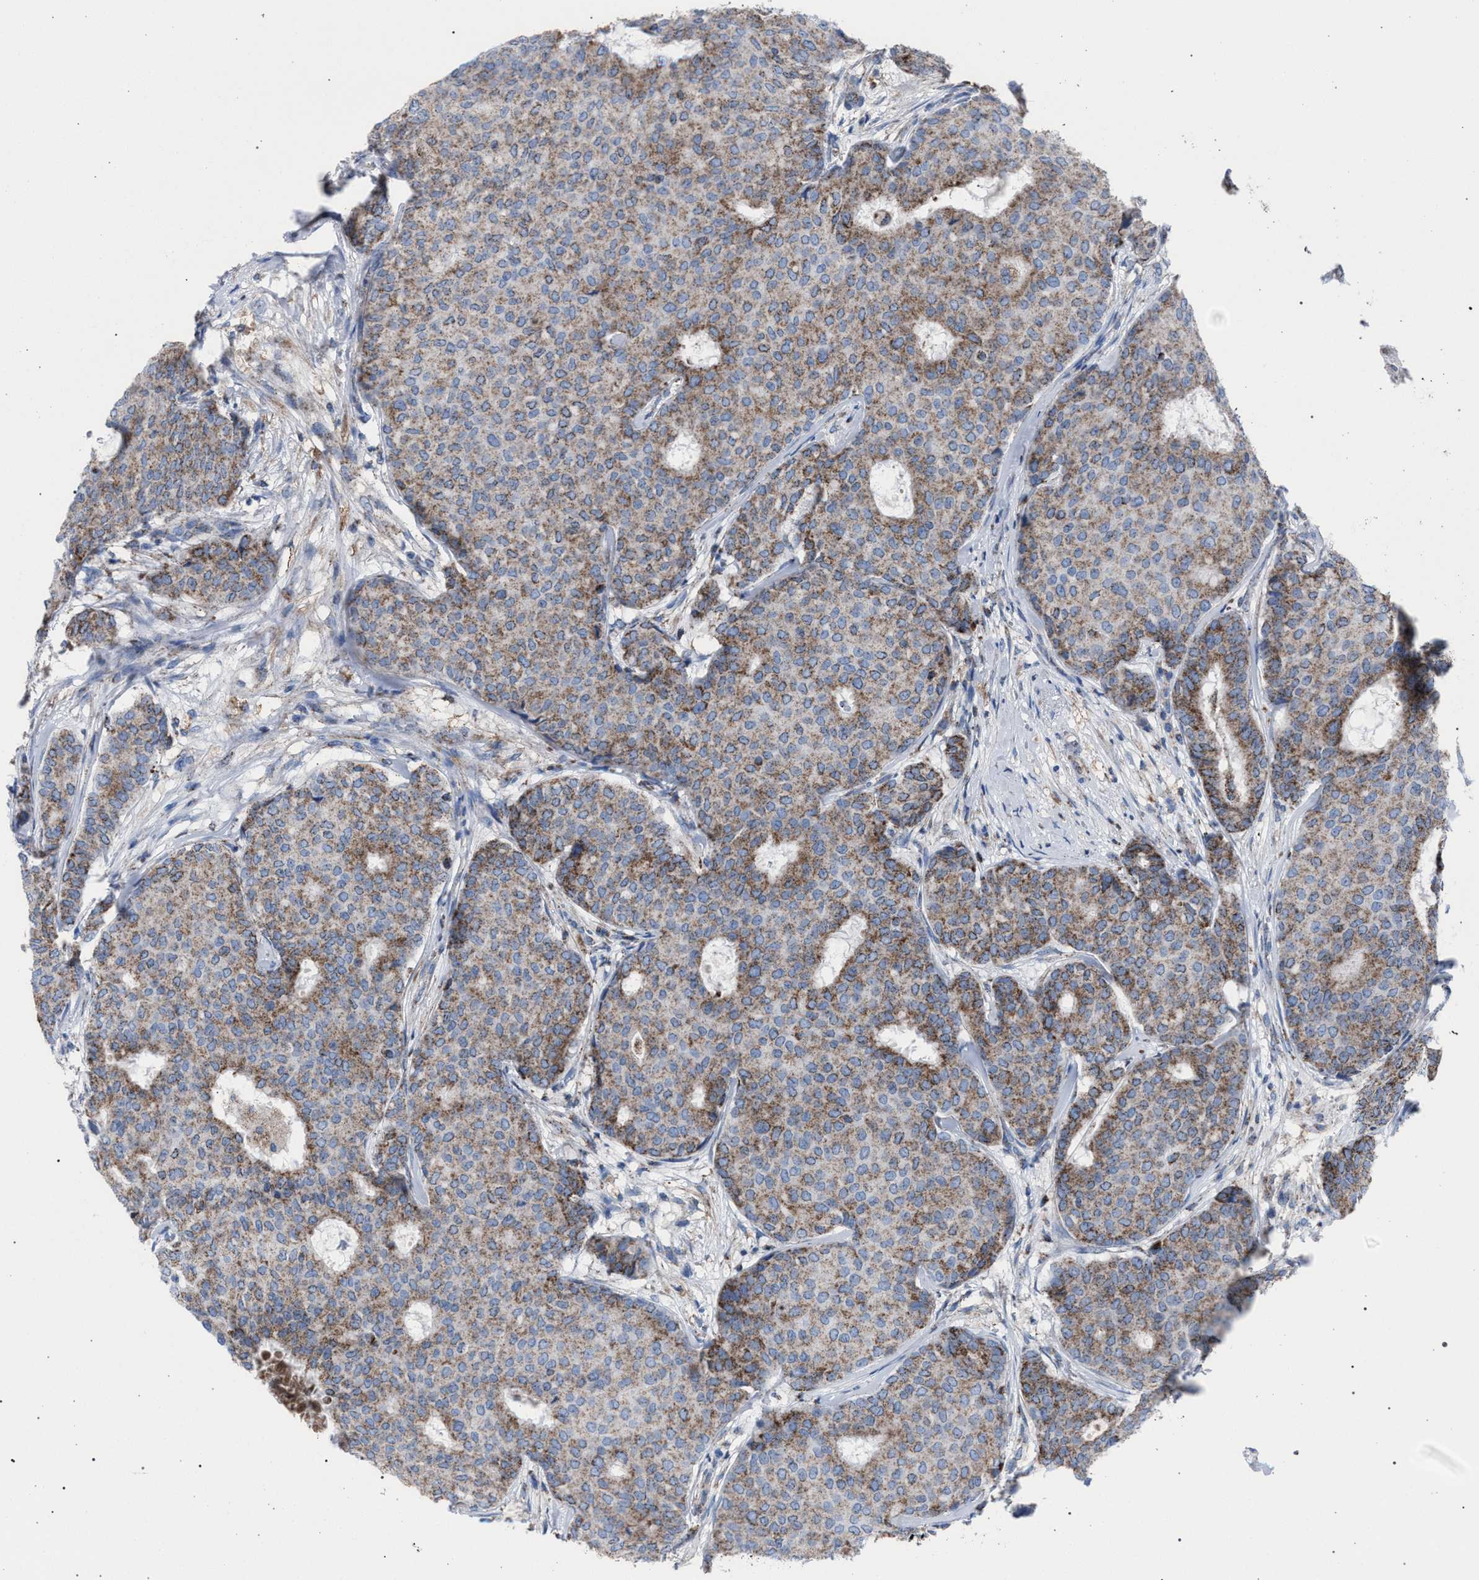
{"staining": {"intensity": "moderate", "quantity": ">75%", "location": "cytoplasmic/membranous"}, "tissue": "breast cancer", "cell_type": "Tumor cells", "image_type": "cancer", "snomed": [{"axis": "morphology", "description": "Duct carcinoma"}, {"axis": "topography", "description": "Breast"}], "caption": "Human invasive ductal carcinoma (breast) stained with a protein marker displays moderate staining in tumor cells.", "gene": "HSD17B4", "patient": {"sex": "female", "age": 75}}